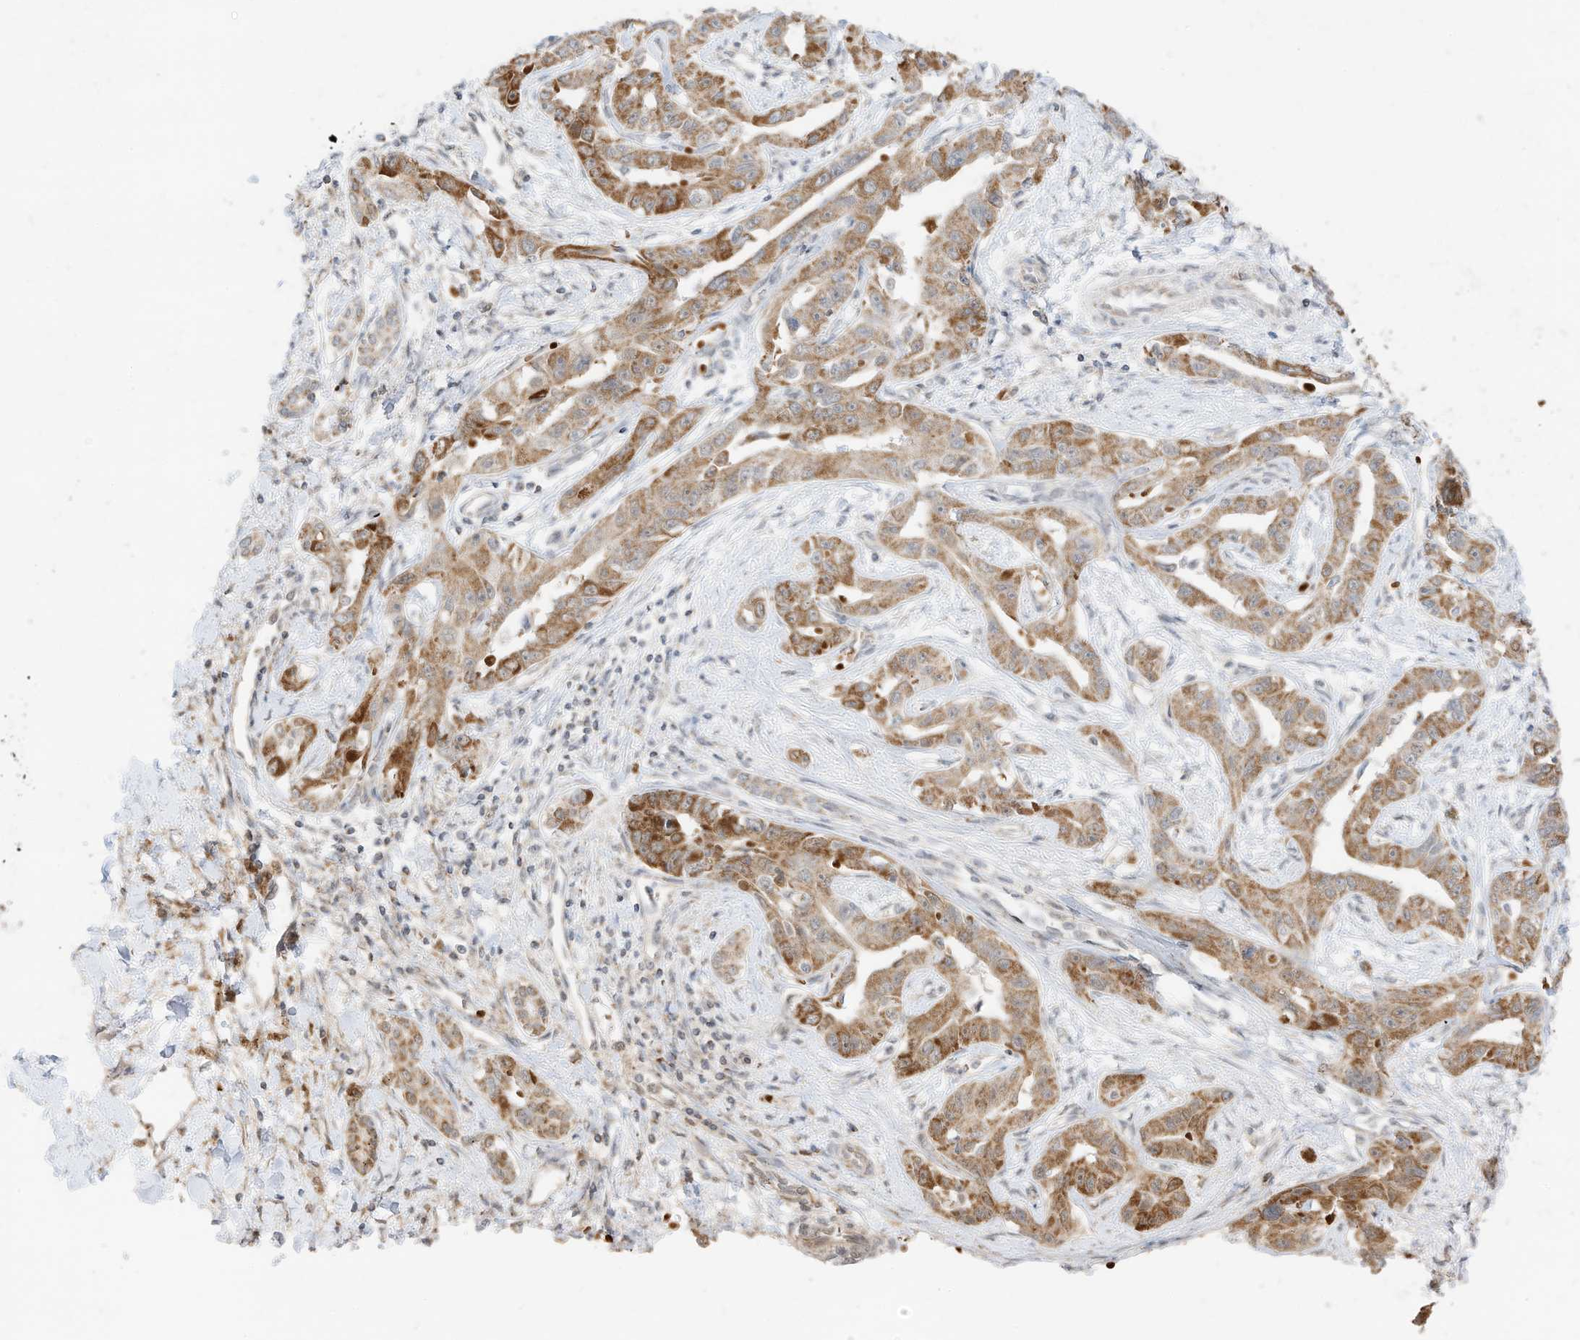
{"staining": {"intensity": "moderate", "quantity": ">75%", "location": "cytoplasmic/membranous"}, "tissue": "liver cancer", "cell_type": "Tumor cells", "image_type": "cancer", "snomed": [{"axis": "morphology", "description": "Cholangiocarcinoma"}, {"axis": "topography", "description": "Liver"}], "caption": "A photomicrograph of liver cholangiocarcinoma stained for a protein demonstrates moderate cytoplasmic/membranous brown staining in tumor cells.", "gene": "MTUS2", "patient": {"sex": "male", "age": 59}}